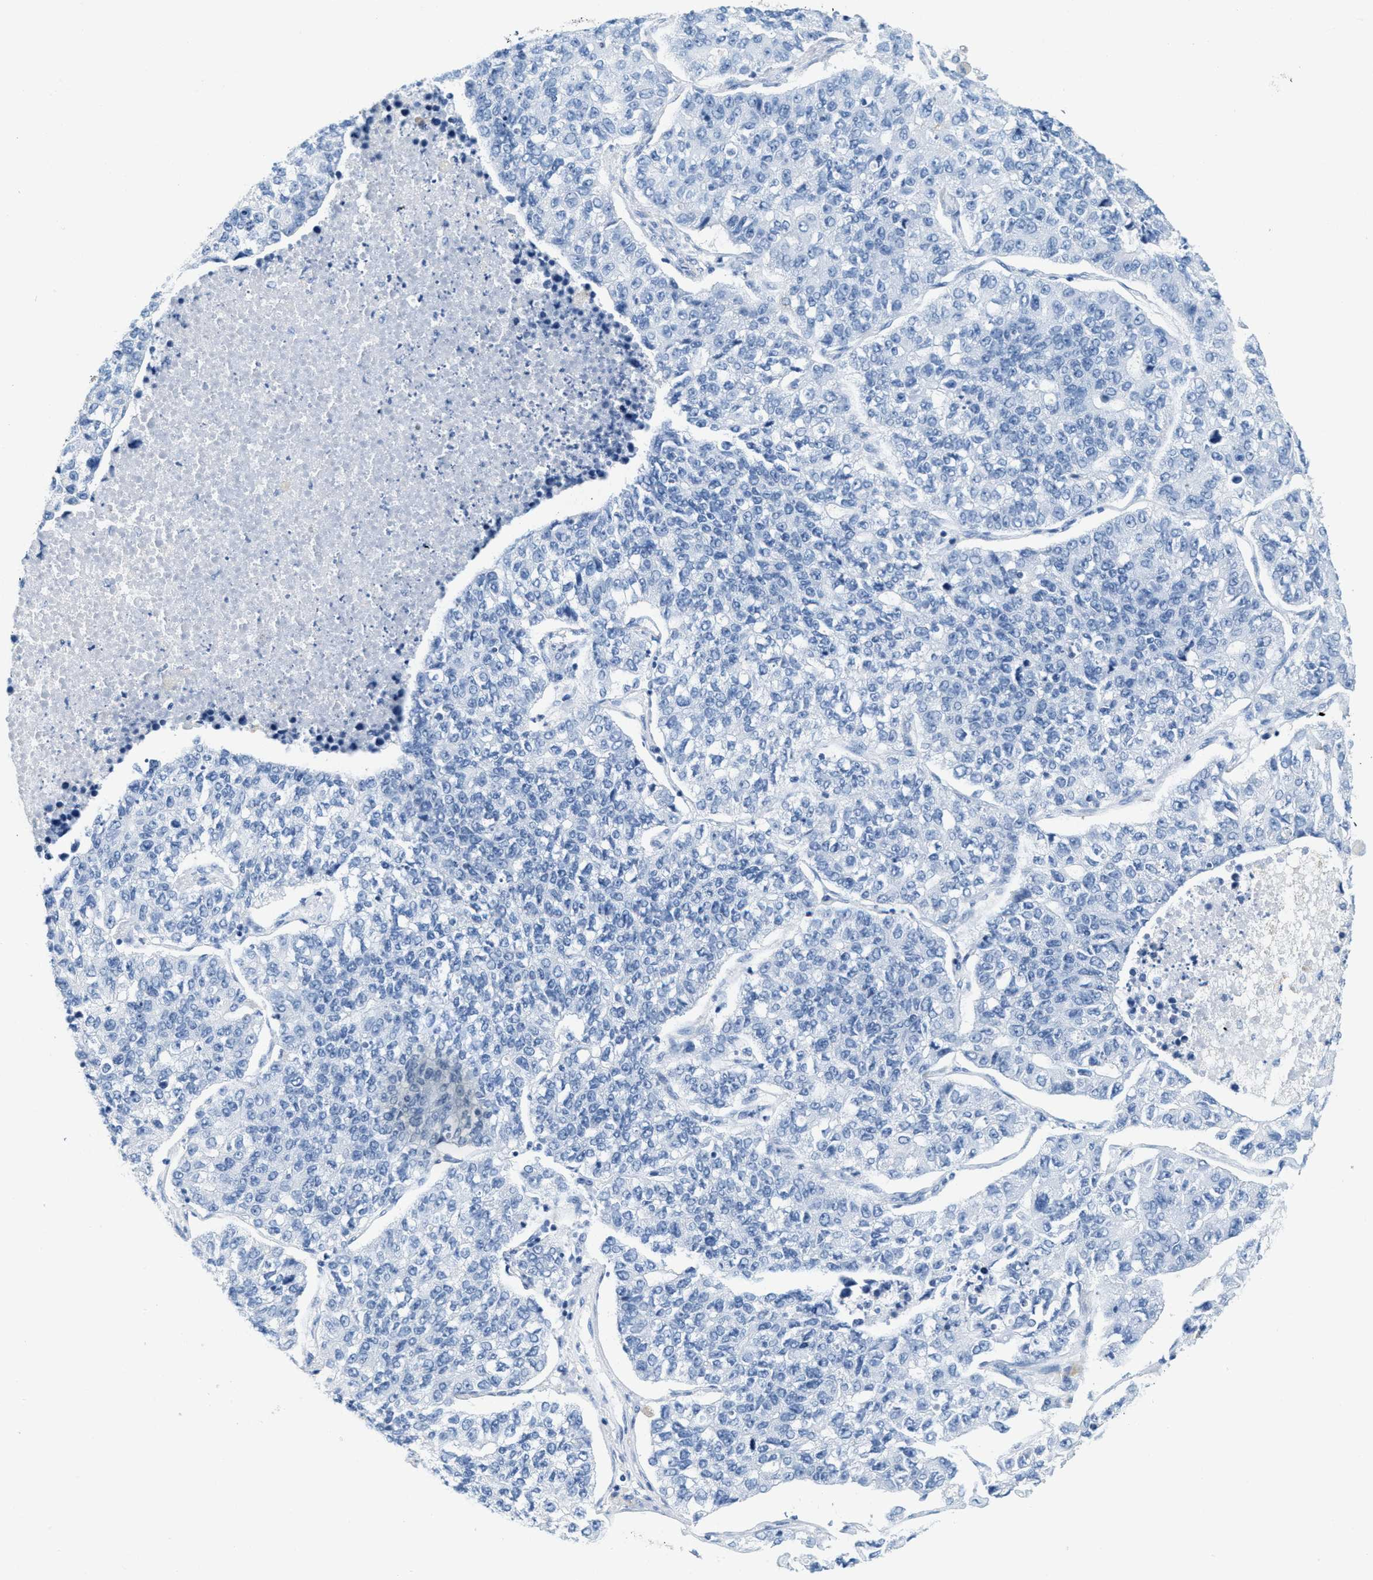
{"staining": {"intensity": "negative", "quantity": "none", "location": "none"}, "tissue": "lung cancer", "cell_type": "Tumor cells", "image_type": "cancer", "snomed": [{"axis": "morphology", "description": "Adenocarcinoma, NOS"}, {"axis": "topography", "description": "Lung"}], "caption": "IHC histopathology image of adenocarcinoma (lung) stained for a protein (brown), which displays no staining in tumor cells.", "gene": "GPM6A", "patient": {"sex": "male", "age": 49}}